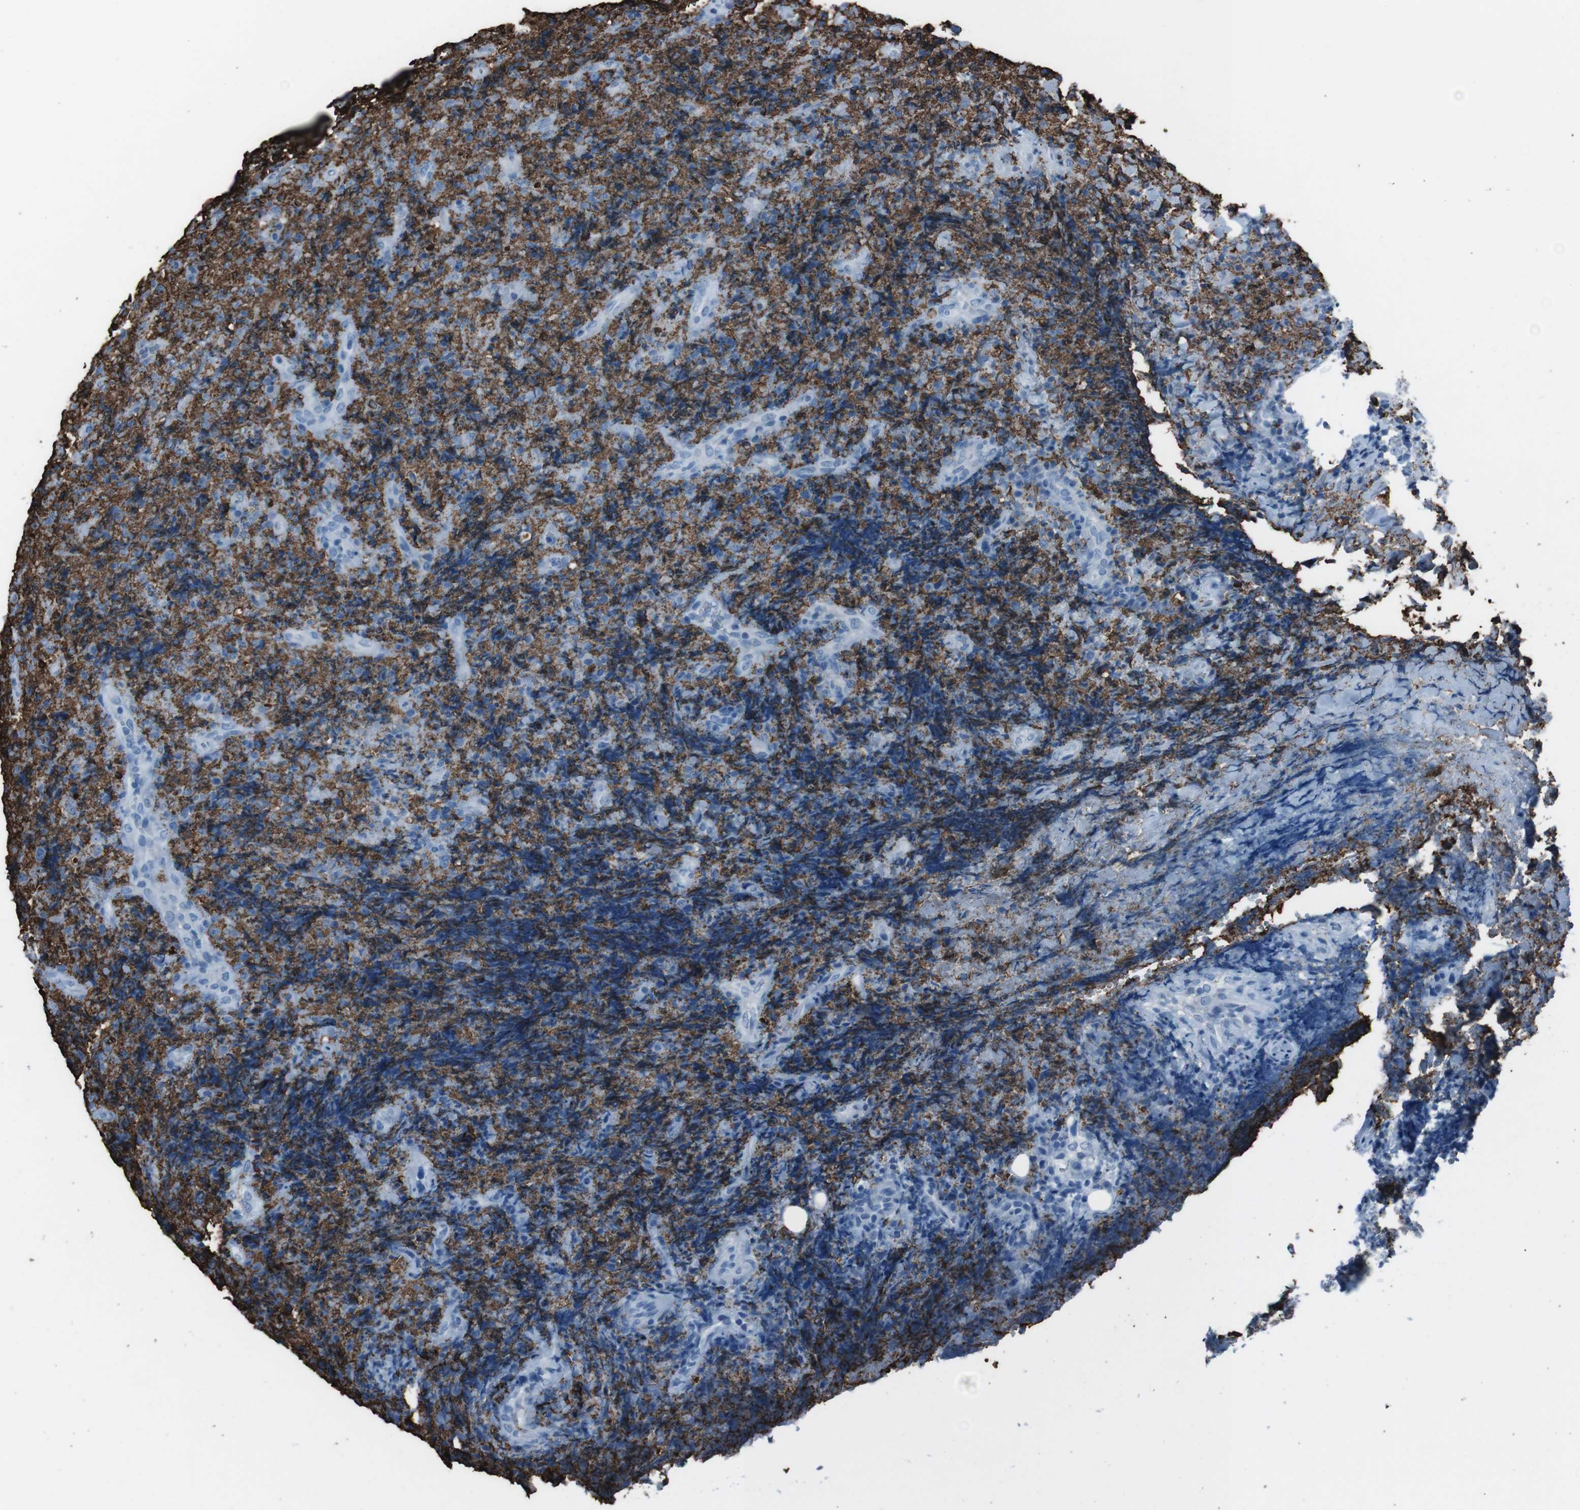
{"staining": {"intensity": "strong", "quantity": "25%-75%", "location": "cytoplasmic/membranous"}, "tissue": "lymphoma", "cell_type": "Tumor cells", "image_type": "cancer", "snomed": [{"axis": "morphology", "description": "Malignant lymphoma, non-Hodgkin's type, High grade"}, {"axis": "topography", "description": "Tonsil"}], "caption": "Strong cytoplasmic/membranous protein positivity is seen in about 25%-75% of tumor cells in lymphoma.", "gene": "ST6GAL1", "patient": {"sex": "female", "age": 36}}